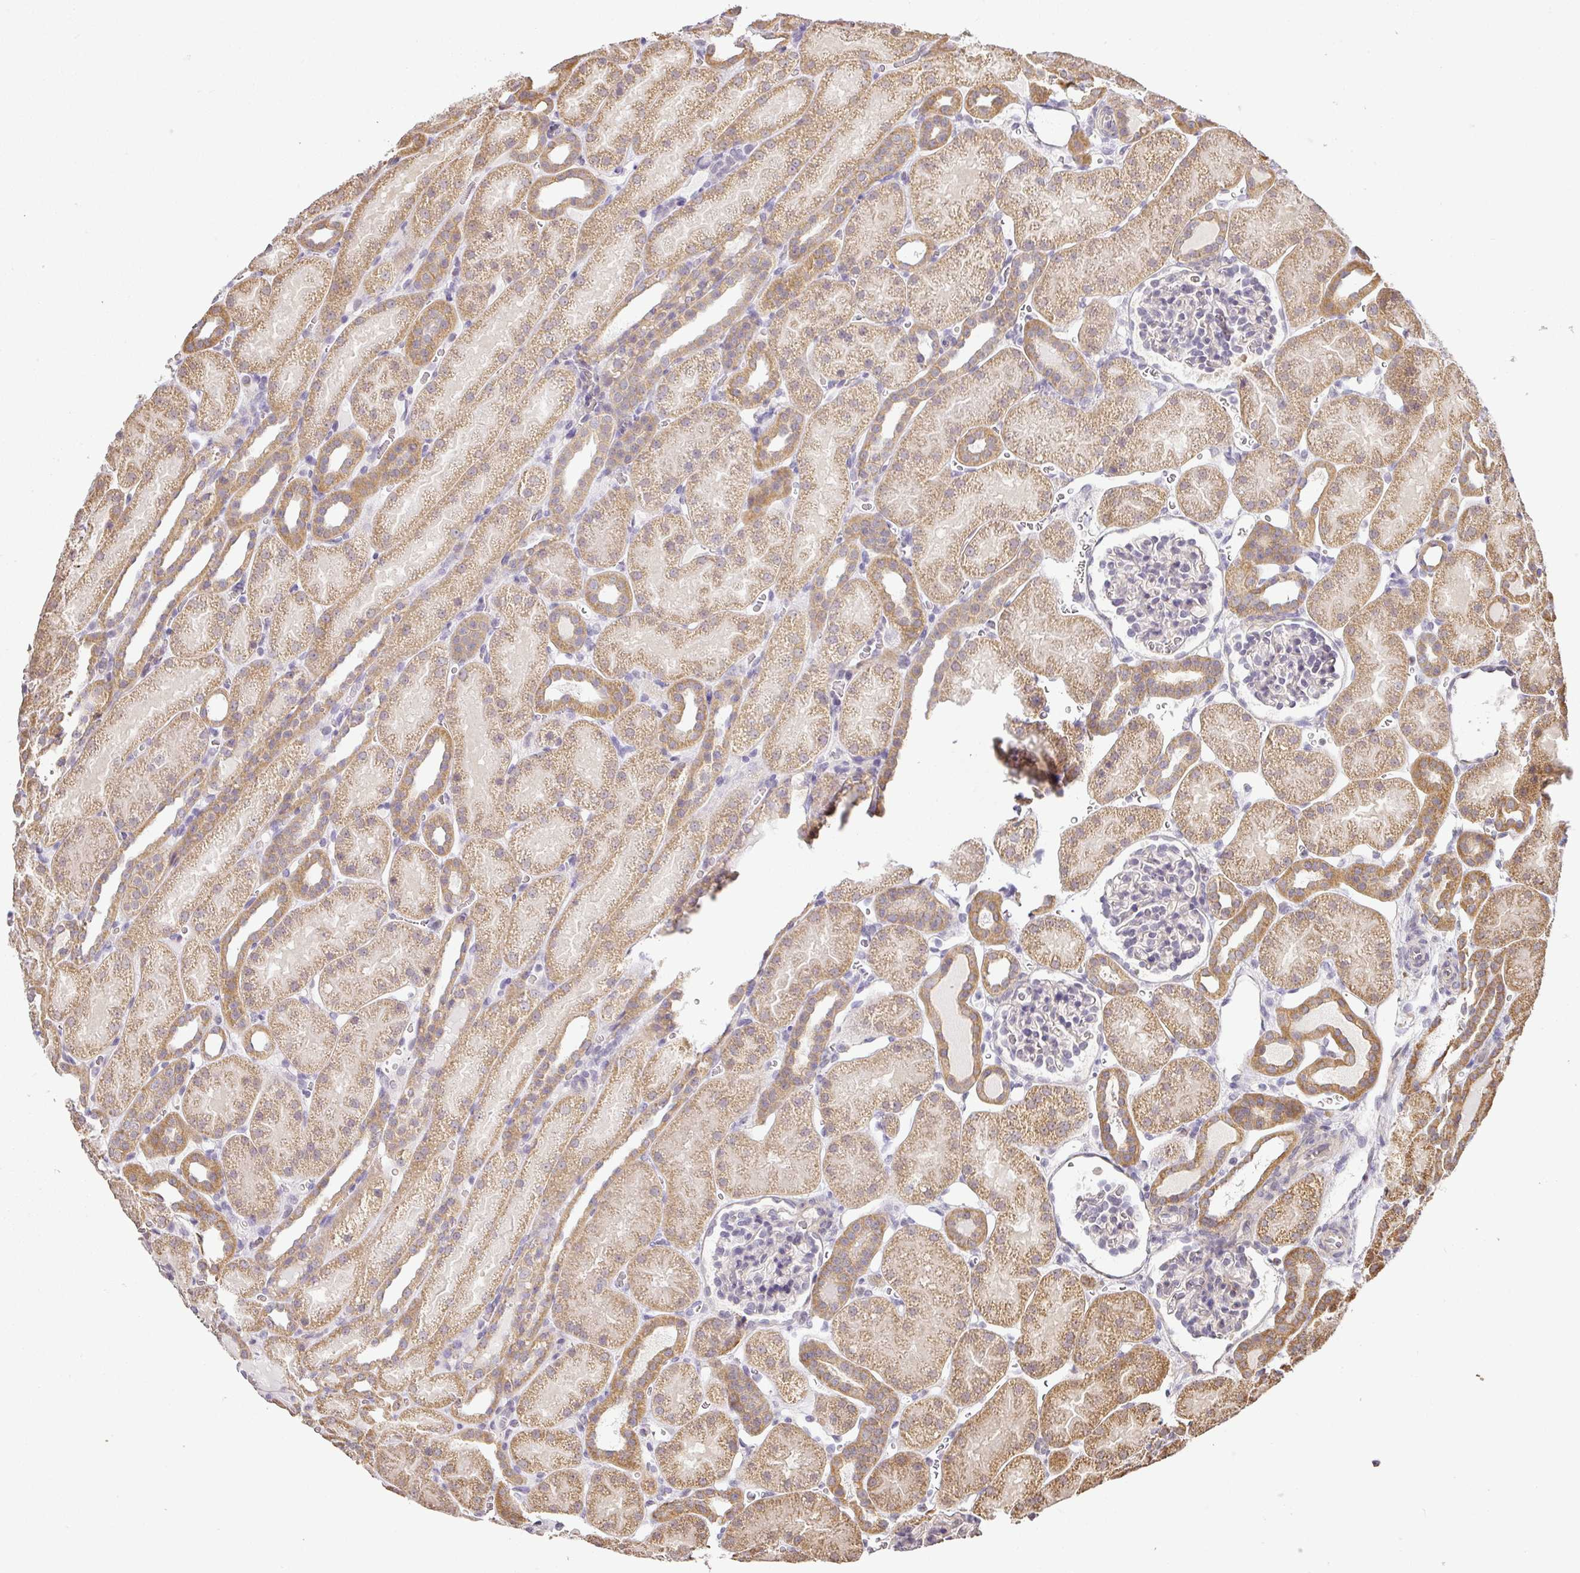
{"staining": {"intensity": "negative", "quantity": "none", "location": "none"}, "tissue": "kidney", "cell_type": "Cells in glomeruli", "image_type": "normal", "snomed": [{"axis": "morphology", "description": "Normal tissue, NOS"}, {"axis": "topography", "description": "Kidney"}], "caption": "Protein analysis of benign kidney exhibits no significant expression in cells in glomeruli.", "gene": "MYOM2", "patient": {"sex": "male", "age": 2}}